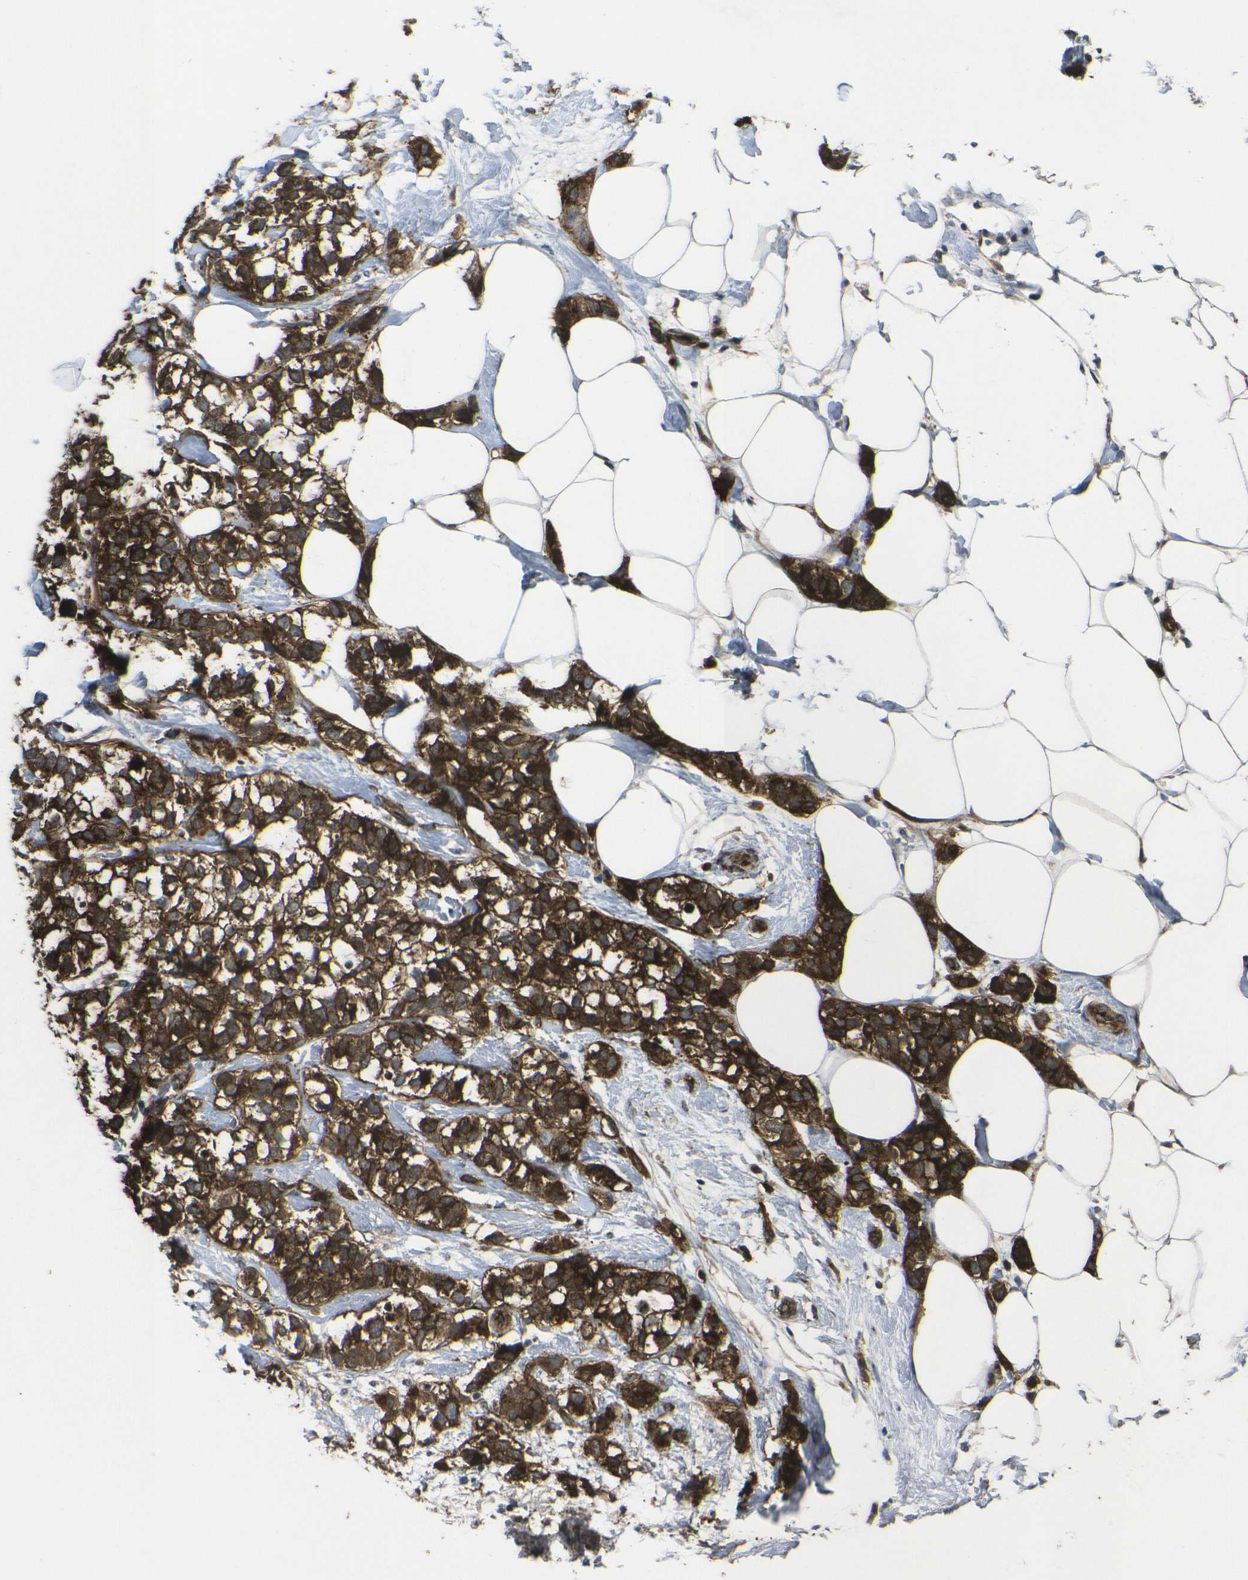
{"staining": {"intensity": "strong", "quantity": ">75%", "location": "cytoplasmic/membranous"}, "tissue": "breast cancer", "cell_type": "Tumor cells", "image_type": "cancer", "snomed": [{"axis": "morphology", "description": "Normal tissue, NOS"}, {"axis": "morphology", "description": "Duct carcinoma"}, {"axis": "topography", "description": "Breast"}], "caption": "Protein staining of intraductal carcinoma (breast) tissue shows strong cytoplasmic/membranous expression in about >75% of tumor cells. The staining is performed using DAB brown chromogen to label protein expression. The nuclei are counter-stained blue using hematoxylin.", "gene": "ECE1", "patient": {"sex": "female", "age": 50}}